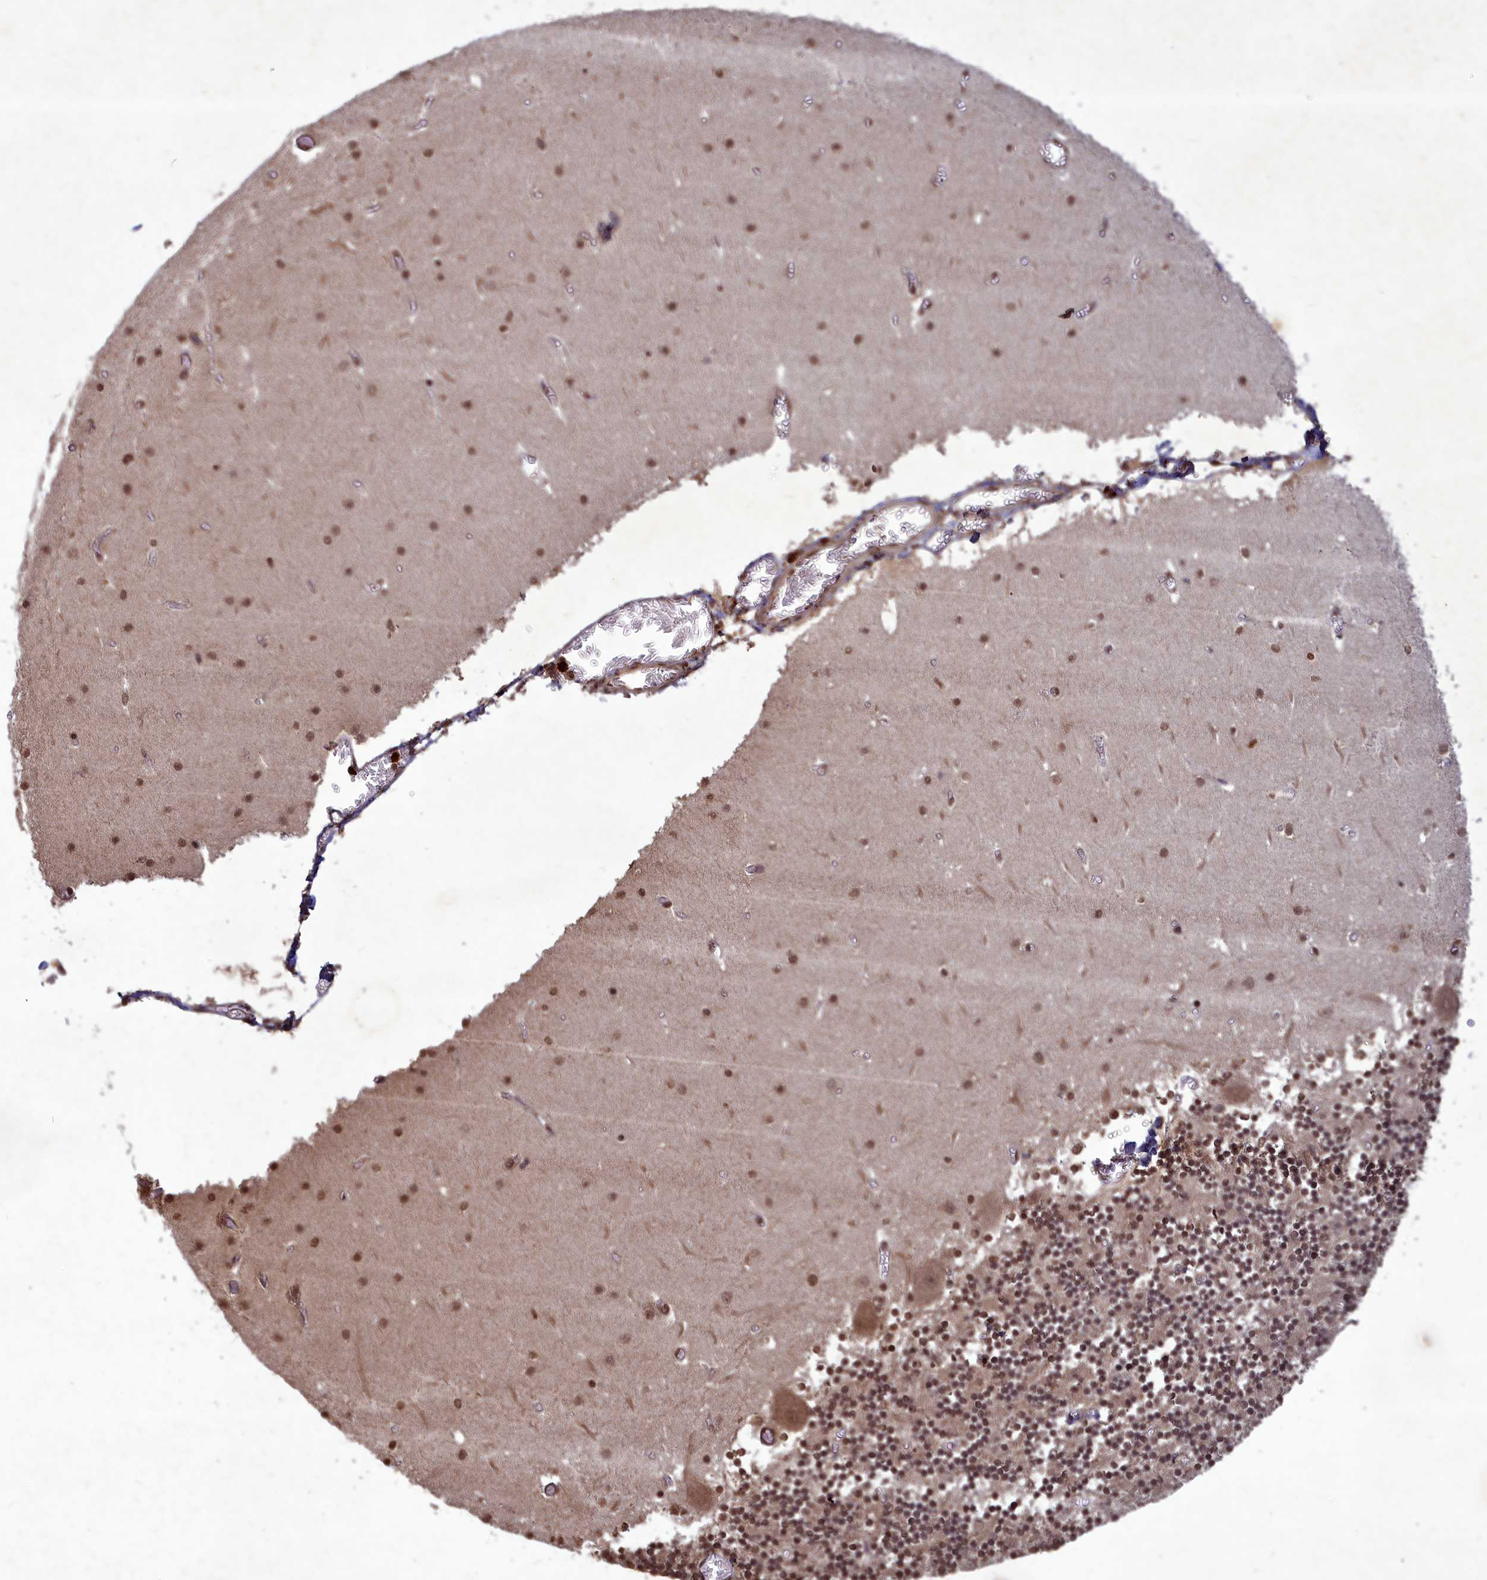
{"staining": {"intensity": "weak", "quantity": ">75%", "location": "cytoplasmic/membranous,nuclear"}, "tissue": "cerebellum", "cell_type": "Cells in granular layer", "image_type": "normal", "snomed": [{"axis": "morphology", "description": "Normal tissue, NOS"}, {"axis": "topography", "description": "Cerebellum"}], "caption": "Protein staining reveals weak cytoplasmic/membranous,nuclear expression in about >75% of cells in granular layer in normal cerebellum.", "gene": "SRMS", "patient": {"sex": "female", "age": 28}}